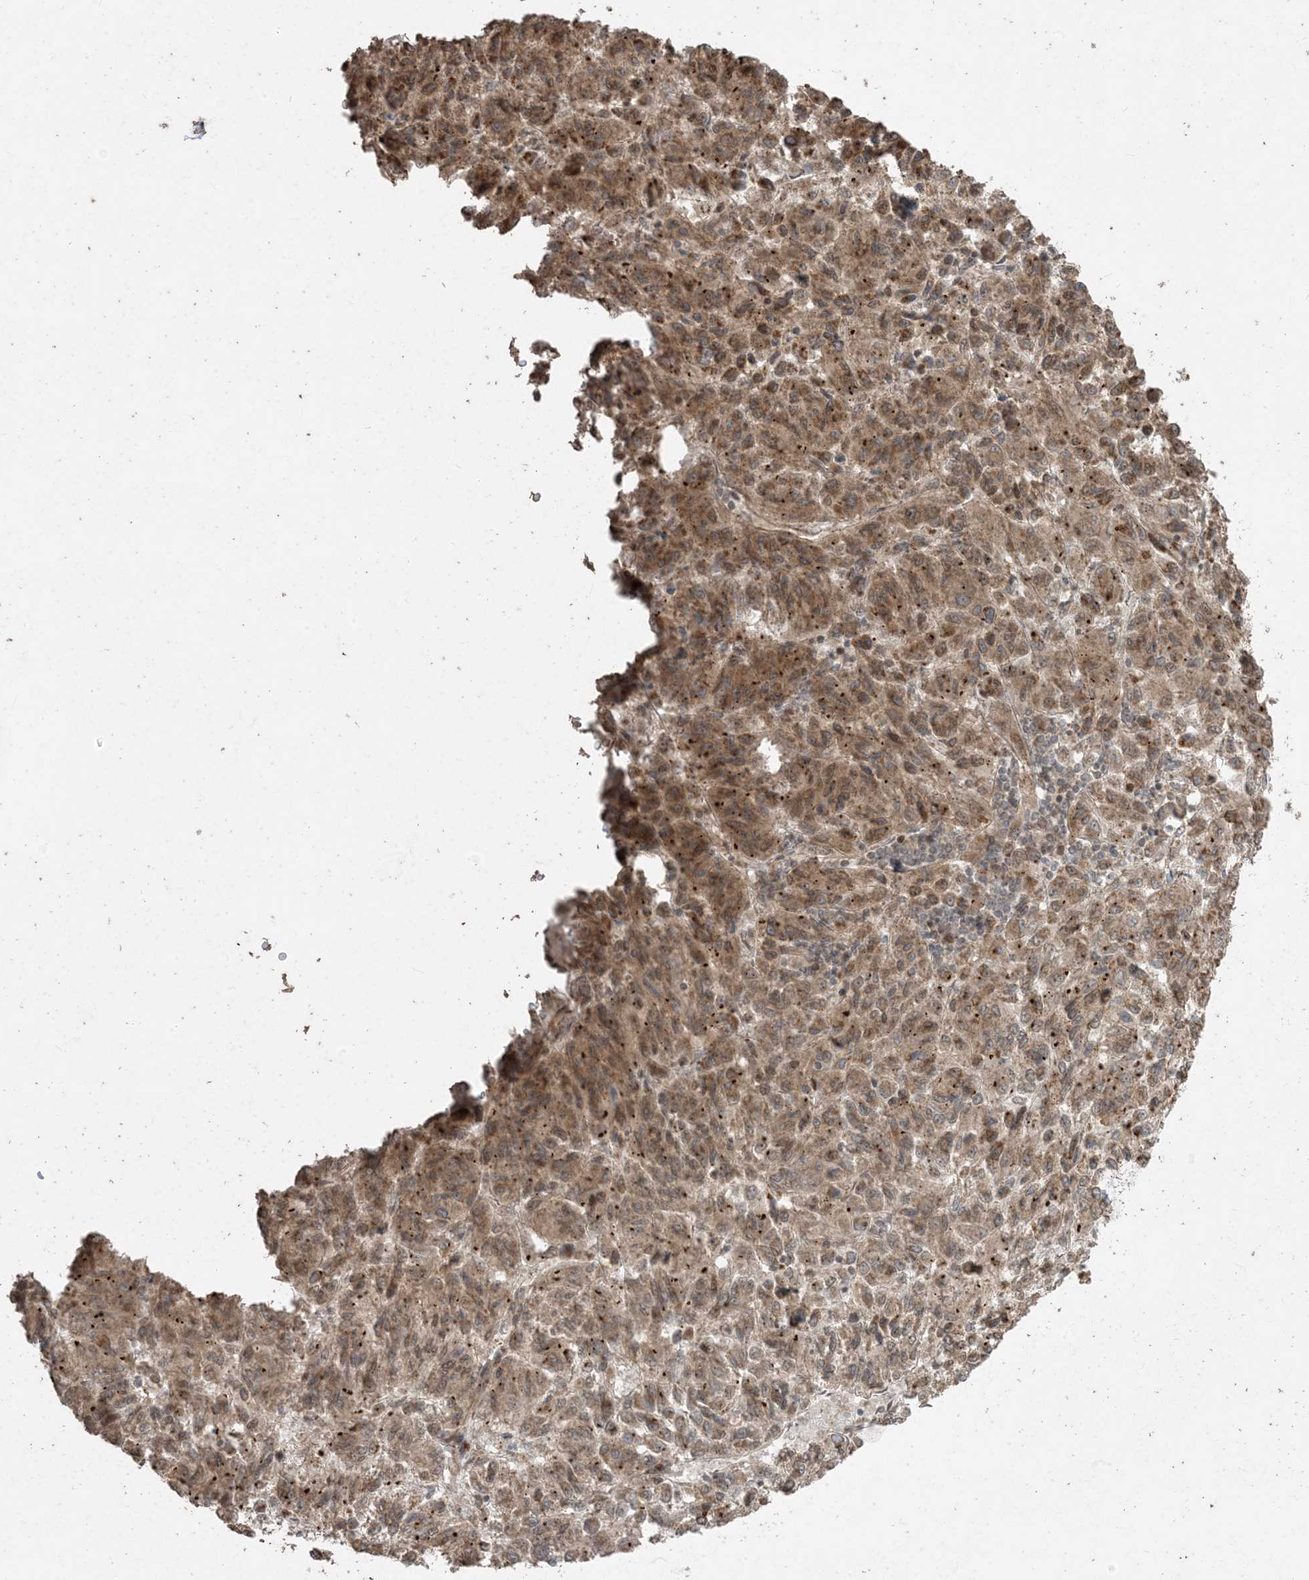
{"staining": {"intensity": "moderate", "quantity": ">75%", "location": "cytoplasmic/membranous,nuclear"}, "tissue": "melanoma", "cell_type": "Tumor cells", "image_type": "cancer", "snomed": [{"axis": "morphology", "description": "Malignant melanoma, Metastatic site"}, {"axis": "topography", "description": "Lung"}], "caption": "This is a histology image of immunohistochemistry staining of malignant melanoma (metastatic site), which shows moderate expression in the cytoplasmic/membranous and nuclear of tumor cells.", "gene": "DDX19B", "patient": {"sex": "male", "age": 64}}